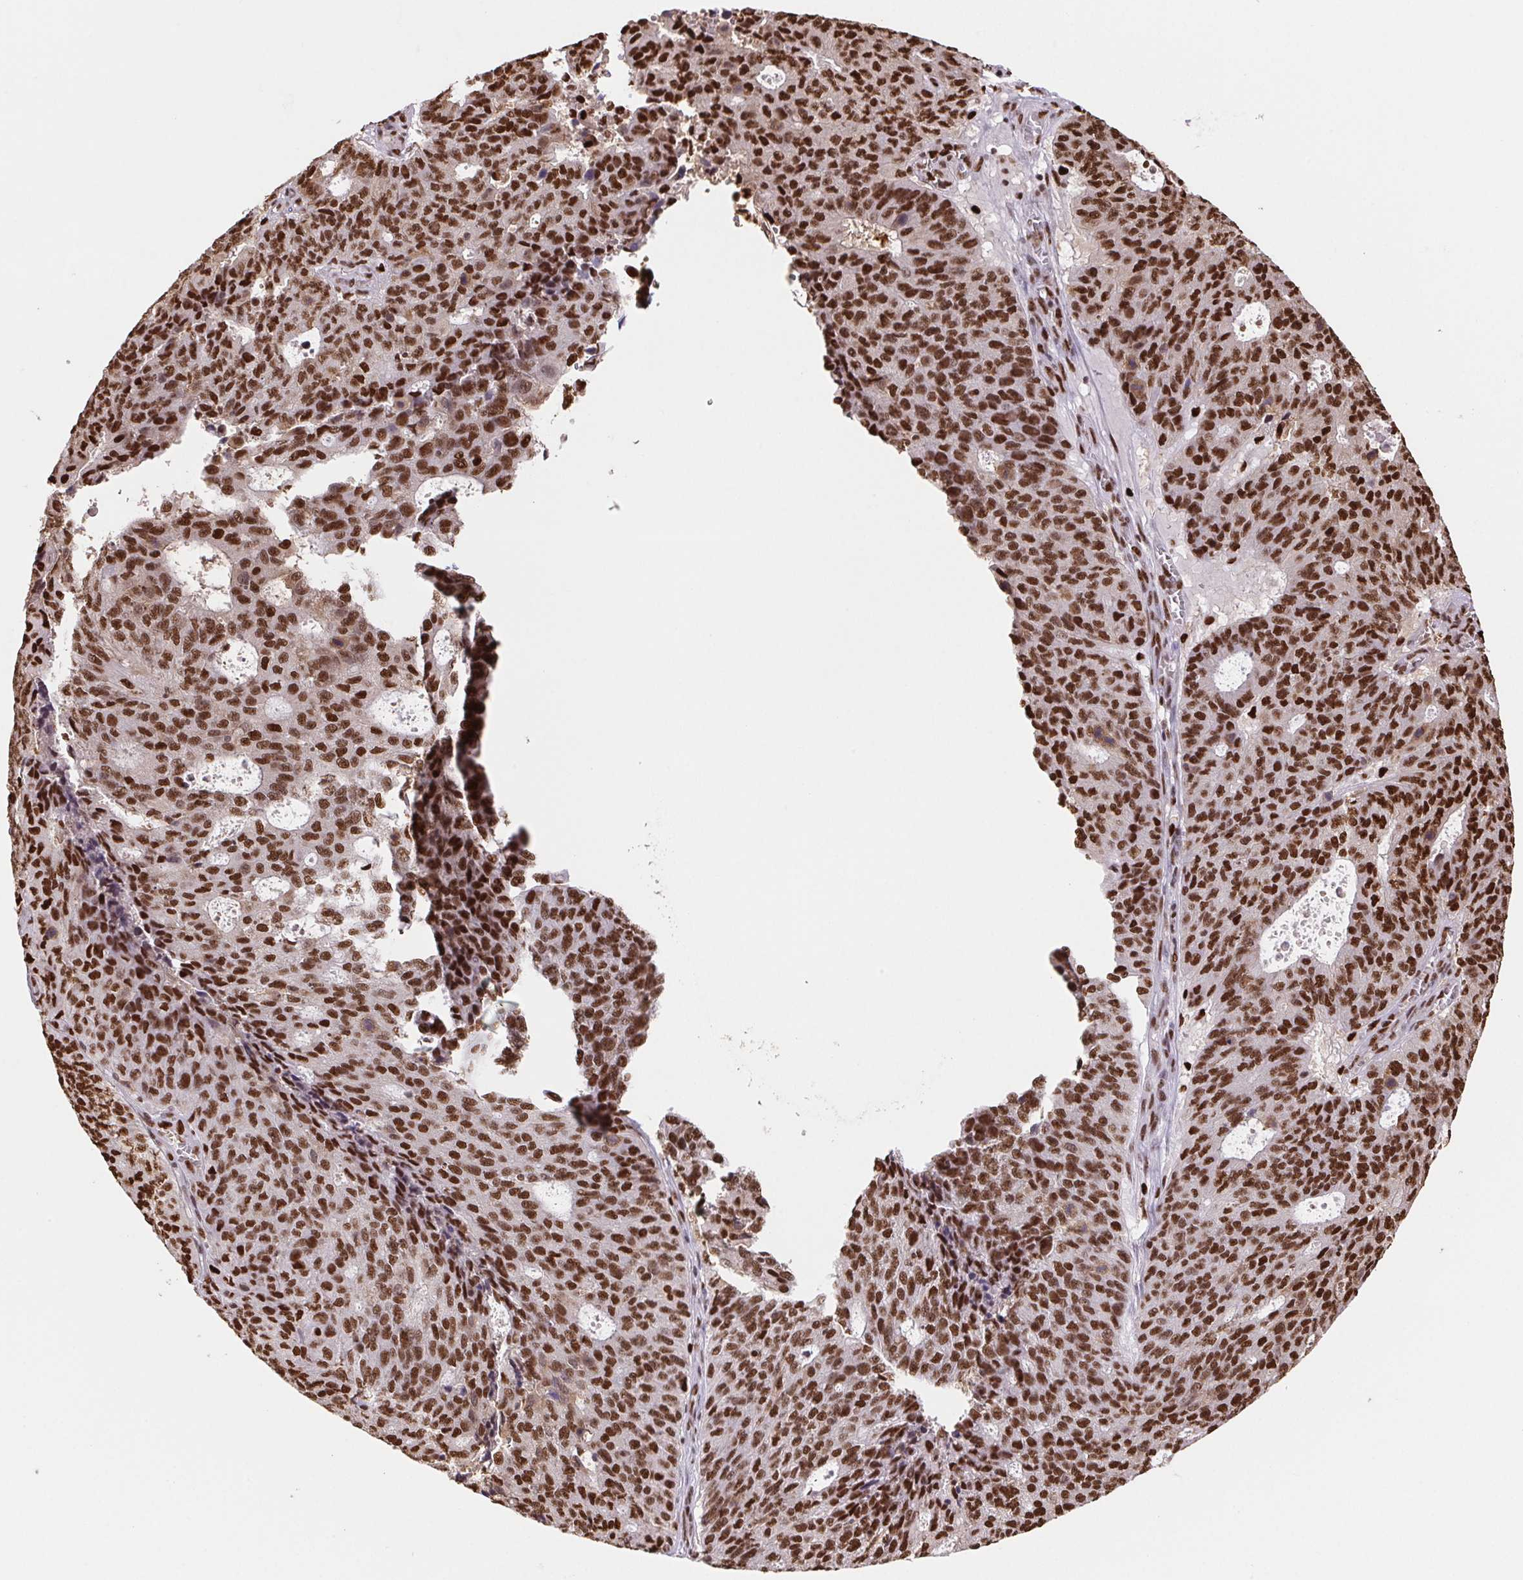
{"staining": {"intensity": "strong", "quantity": ">75%", "location": "nuclear"}, "tissue": "endometrial cancer", "cell_type": "Tumor cells", "image_type": "cancer", "snomed": [{"axis": "morphology", "description": "Adenocarcinoma, NOS"}, {"axis": "topography", "description": "Endometrium"}], "caption": "This is an image of immunohistochemistry staining of endometrial cancer (adenocarcinoma), which shows strong positivity in the nuclear of tumor cells.", "gene": "SET", "patient": {"sex": "female", "age": 82}}